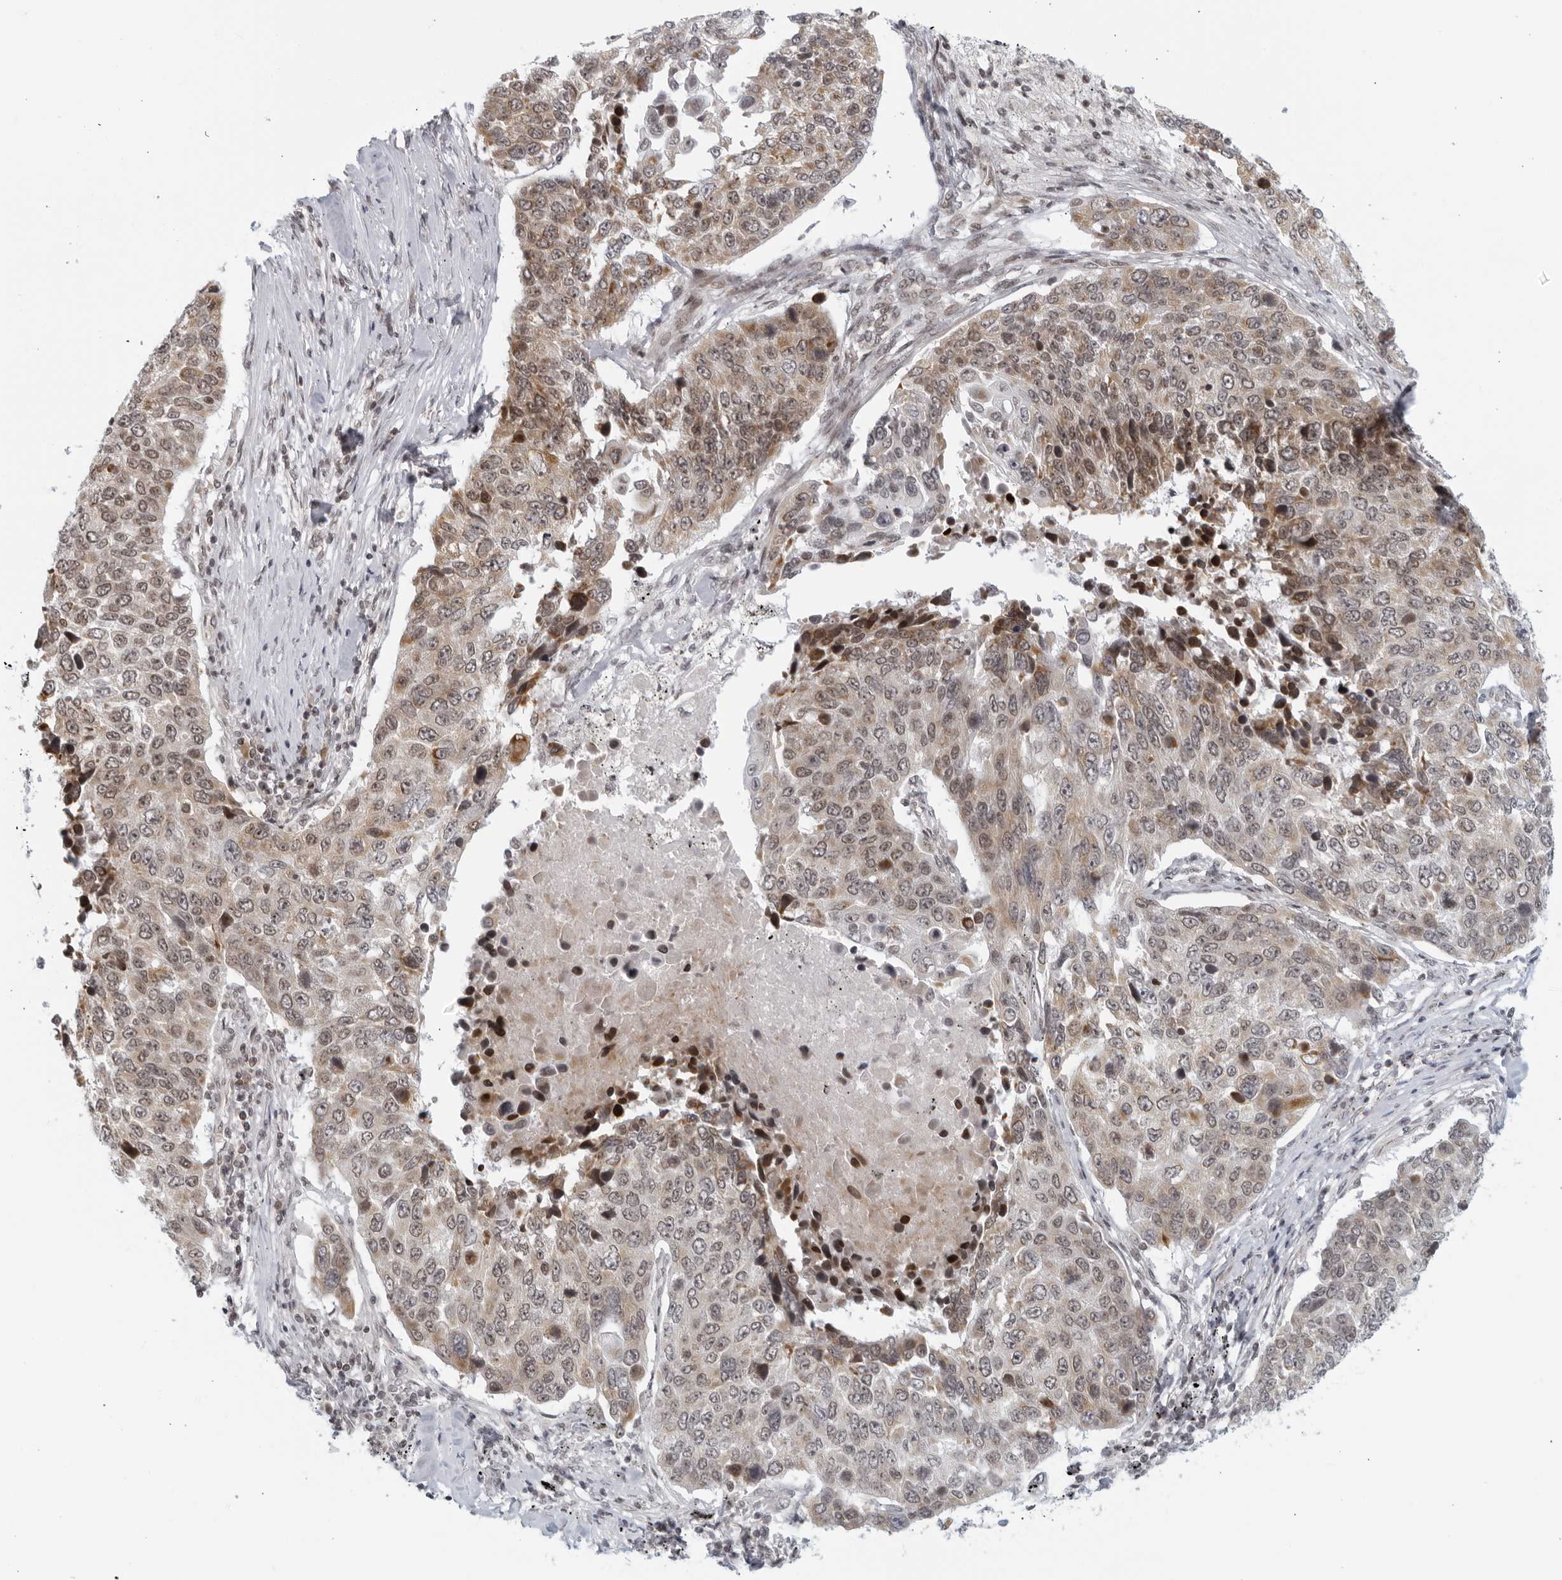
{"staining": {"intensity": "weak", "quantity": ">75%", "location": "cytoplasmic/membranous"}, "tissue": "lung cancer", "cell_type": "Tumor cells", "image_type": "cancer", "snomed": [{"axis": "morphology", "description": "Squamous cell carcinoma, NOS"}, {"axis": "topography", "description": "Lung"}], "caption": "A high-resolution histopathology image shows immunohistochemistry staining of lung squamous cell carcinoma, which demonstrates weak cytoplasmic/membranous staining in approximately >75% of tumor cells.", "gene": "RAB11FIP3", "patient": {"sex": "male", "age": 66}}